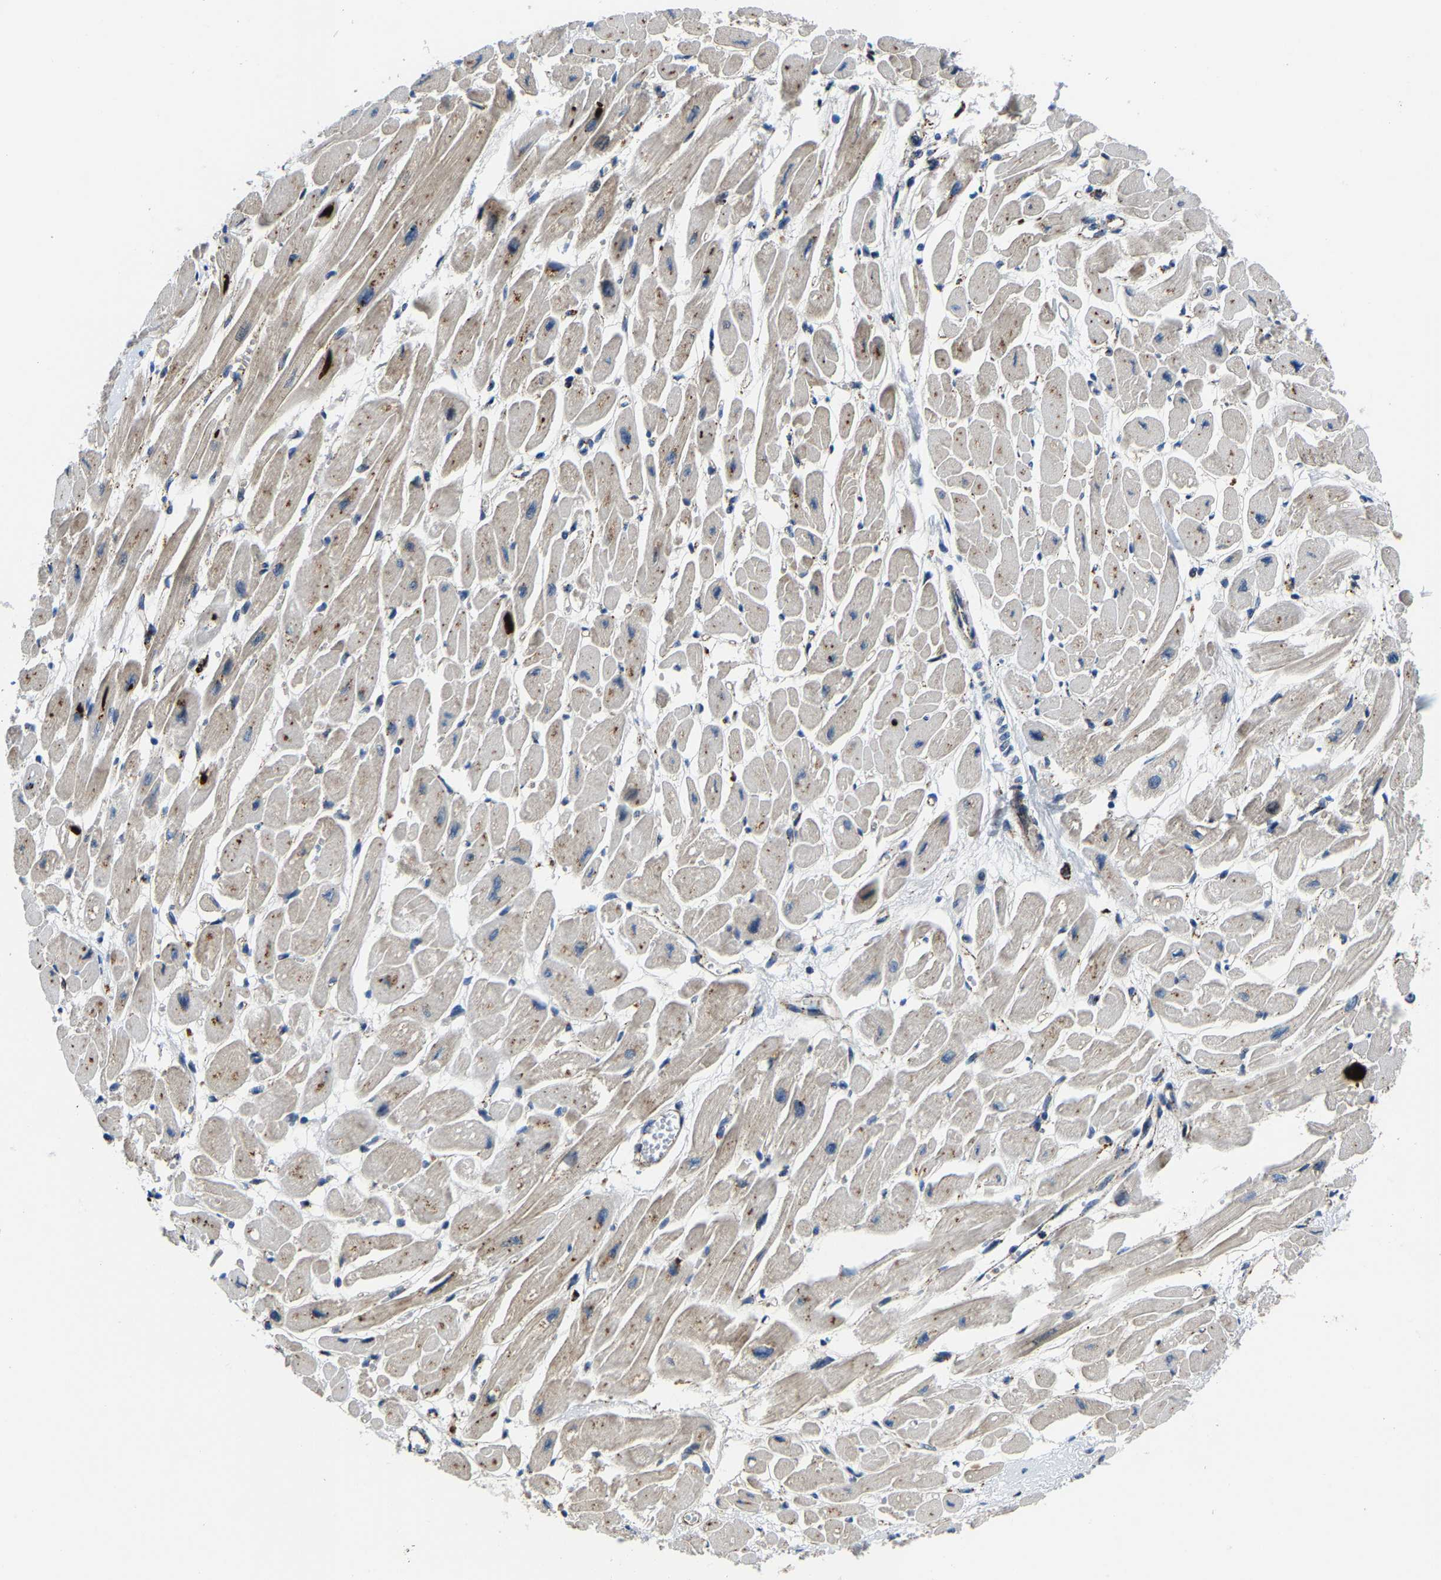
{"staining": {"intensity": "moderate", "quantity": "<25%", "location": "cytoplasmic/membranous"}, "tissue": "heart muscle", "cell_type": "Cardiomyocytes", "image_type": "normal", "snomed": [{"axis": "morphology", "description": "Normal tissue, NOS"}, {"axis": "topography", "description": "Heart"}], "caption": "Cardiomyocytes reveal low levels of moderate cytoplasmic/membranous expression in about <25% of cells in benign heart muscle.", "gene": "DPP7", "patient": {"sex": "female", "age": 54}}